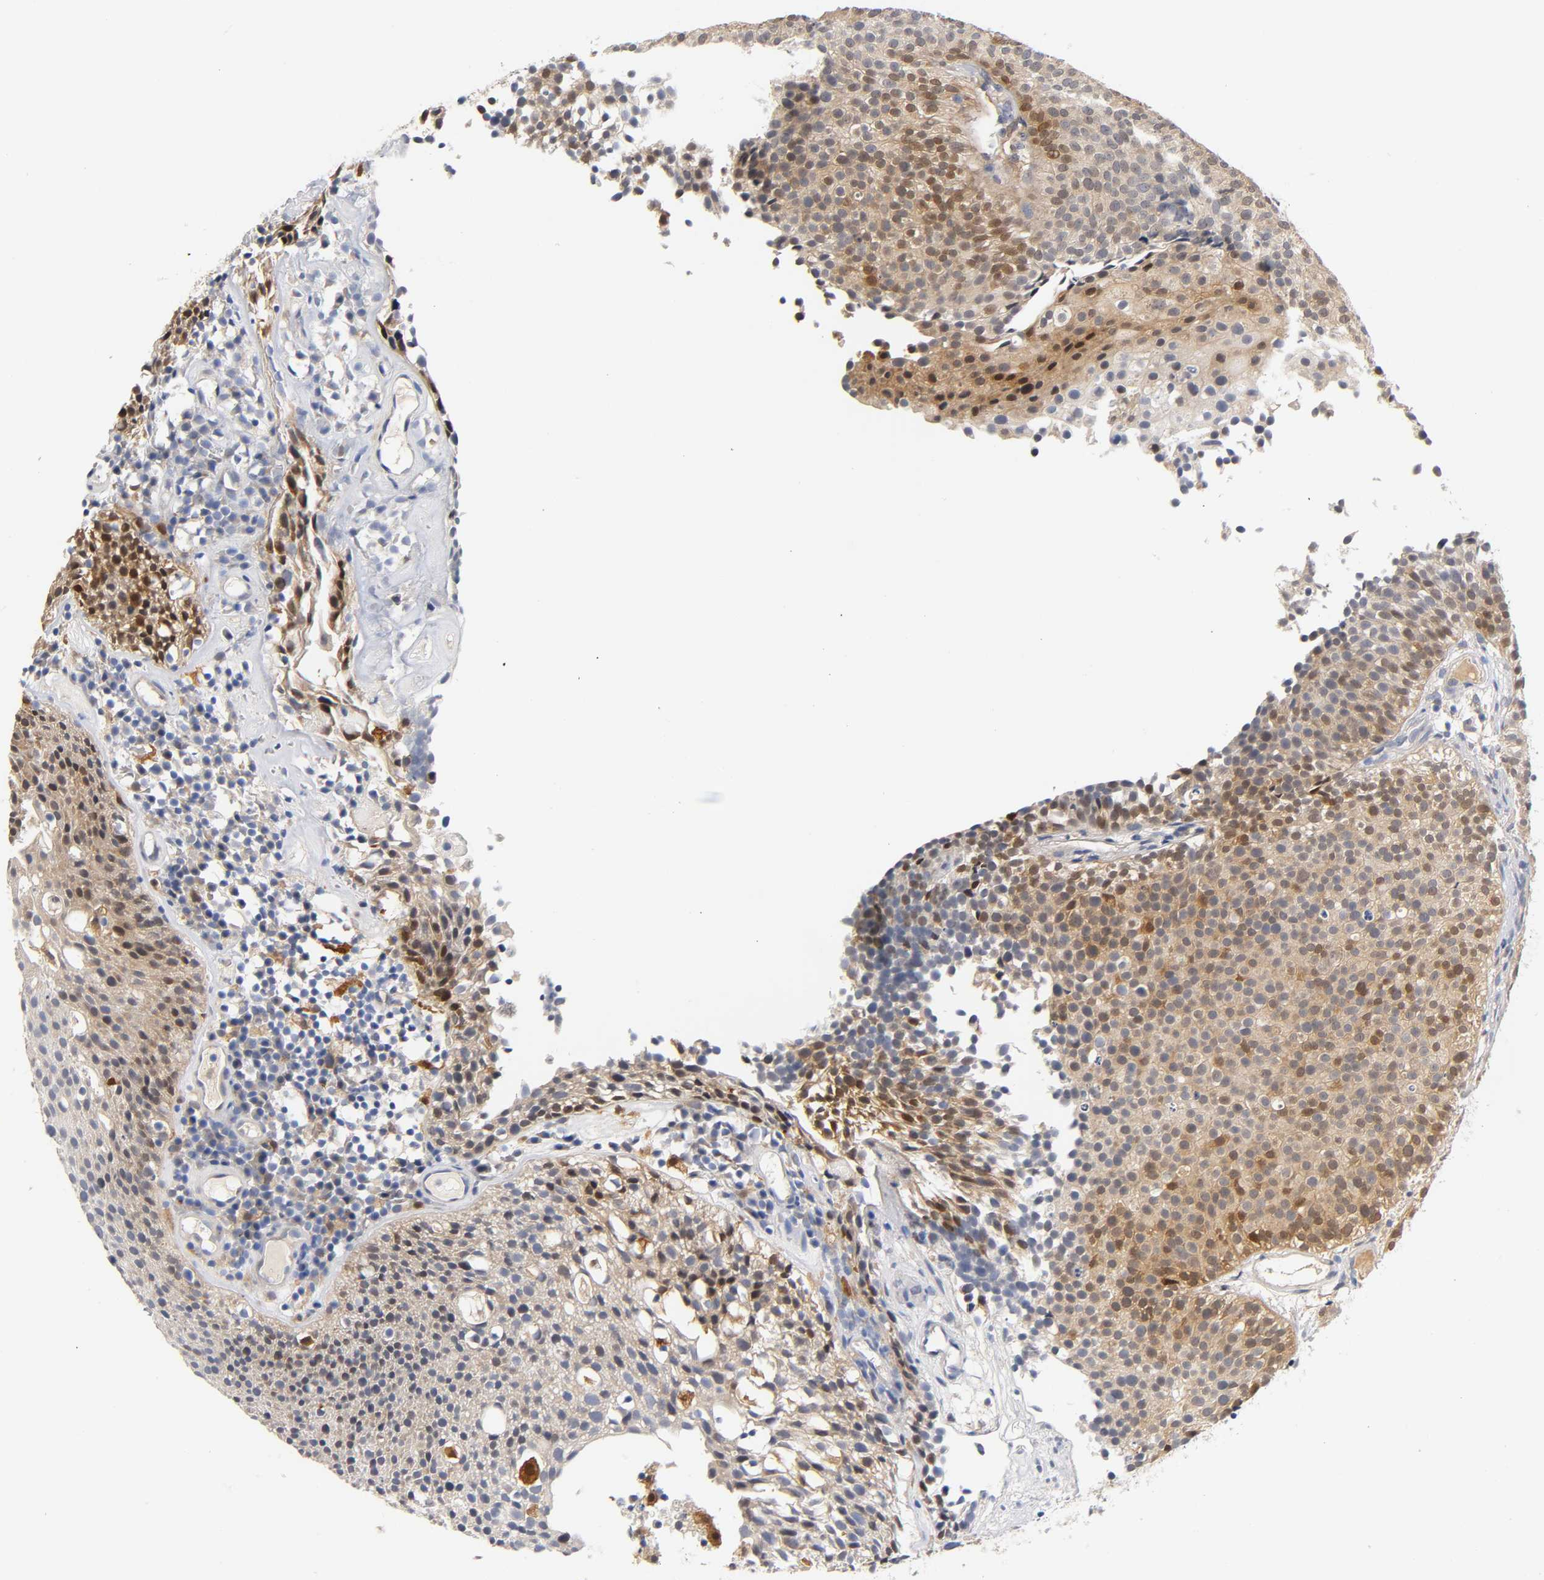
{"staining": {"intensity": "weak", "quantity": "25%-75%", "location": "cytoplasmic/membranous,nuclear"}, "tissue": "urothelial cancer", "cell_type": "Tumor cells", "image_type": "cancer", "snomed": [{"axis": "morphology", "description": "Urothelial carcinoma, Low grade"}, {"axis": "topography", "description": "Urinary bladder"}], "caption": "Protein staining exhibits weak cytoplasmic/membranous and nuclear expression in about 25%-75% of tumor cells in urothelial cancer.", "gene": "IL18", "patient": {"sex": "male", "age": 85}}